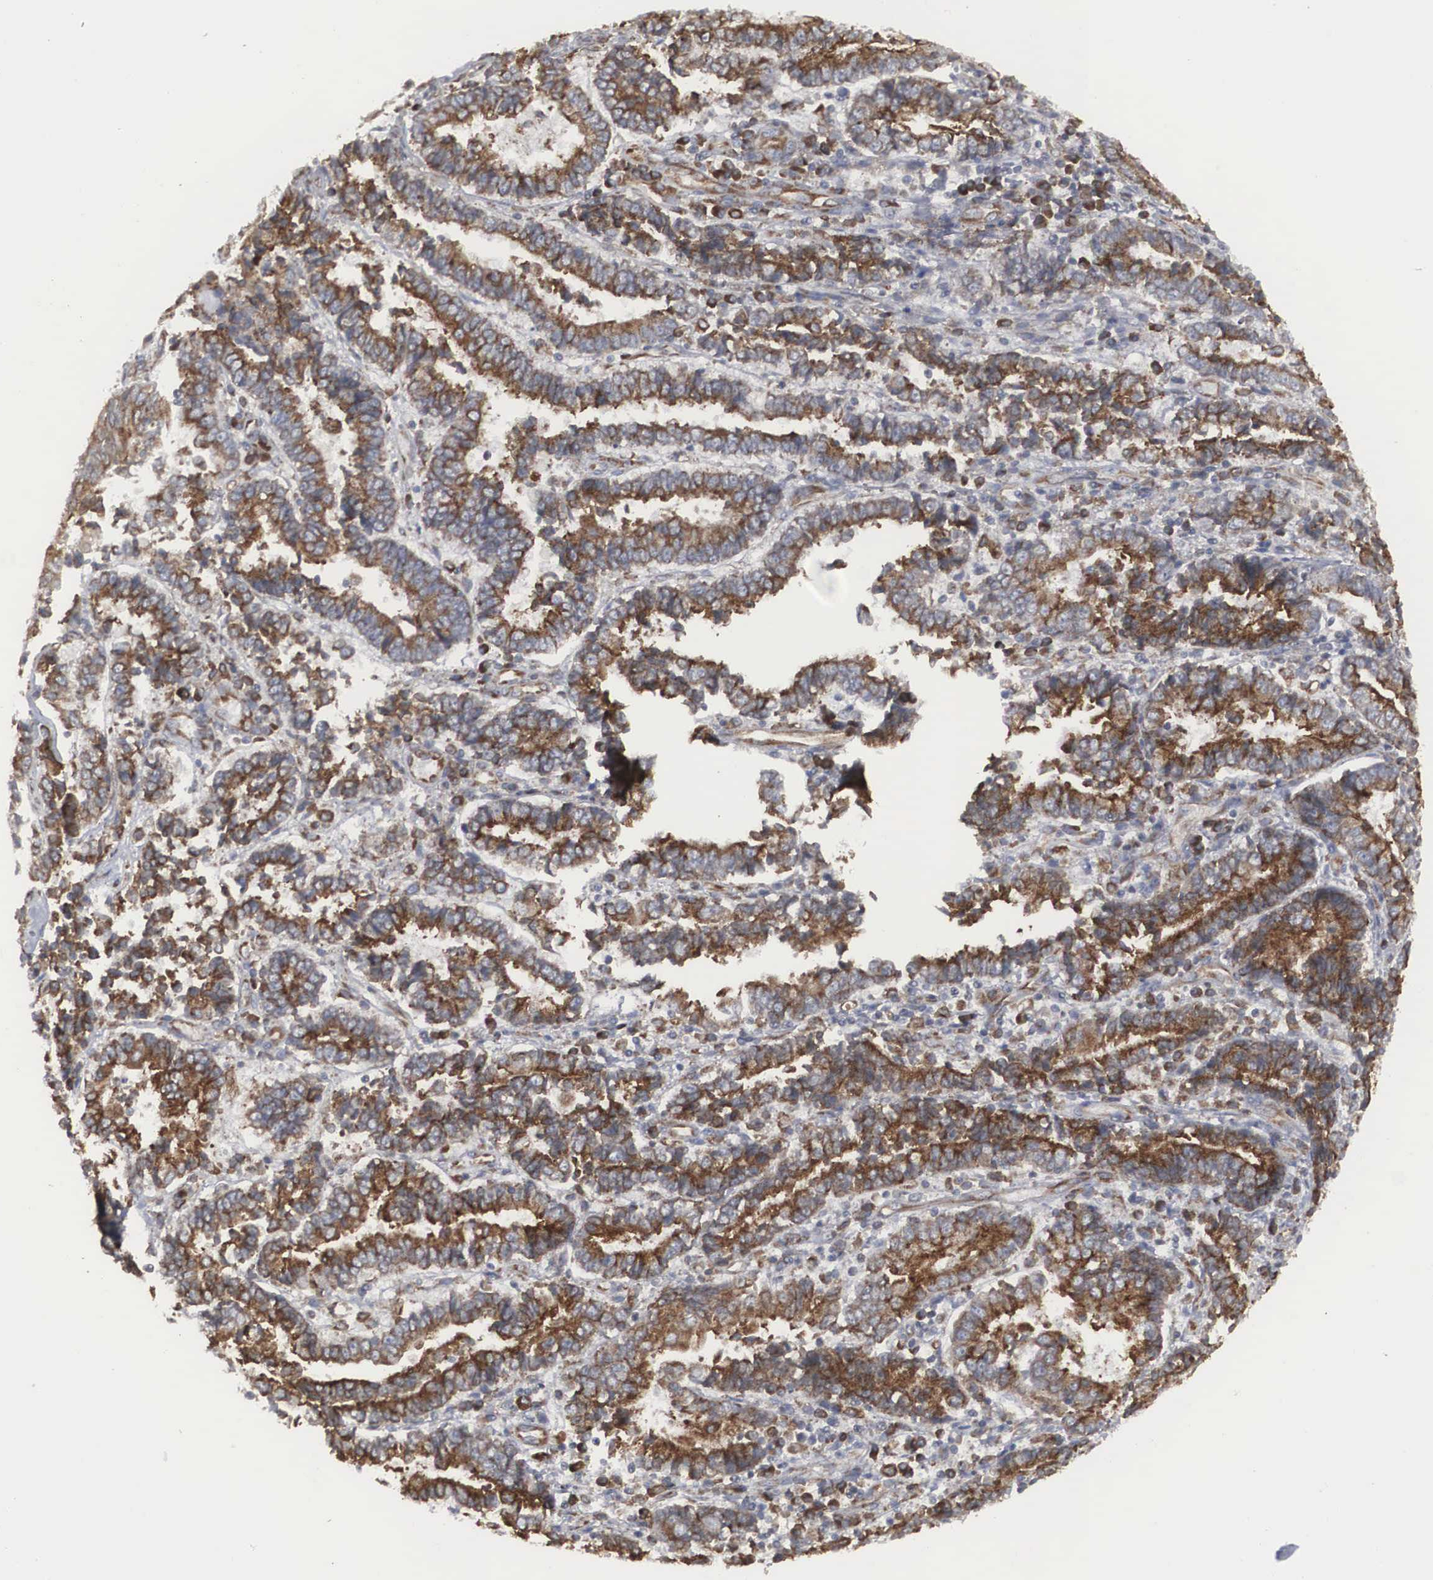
{"staining": {"intensity": "strong", "quantity": ">75%", "location": "cytoplasmic/membranous"}, "tissue": "endometrial cancer", "cell_type": "Tumor cells", "image_type": "cancer", "snomed": [{"axis": "morphology", "description": "Adenocarcinoma, NOS"}, {"axis": "topography", "description": "Endometrium"}], "caption": "The immunohistochemical stain highlights strong cytoplasmic/membranous positivity in tumor cells of endometrial adenocarcinoma tissue.", "gene": "MIA2", "patient": {"sex": "female", "age": 75}}